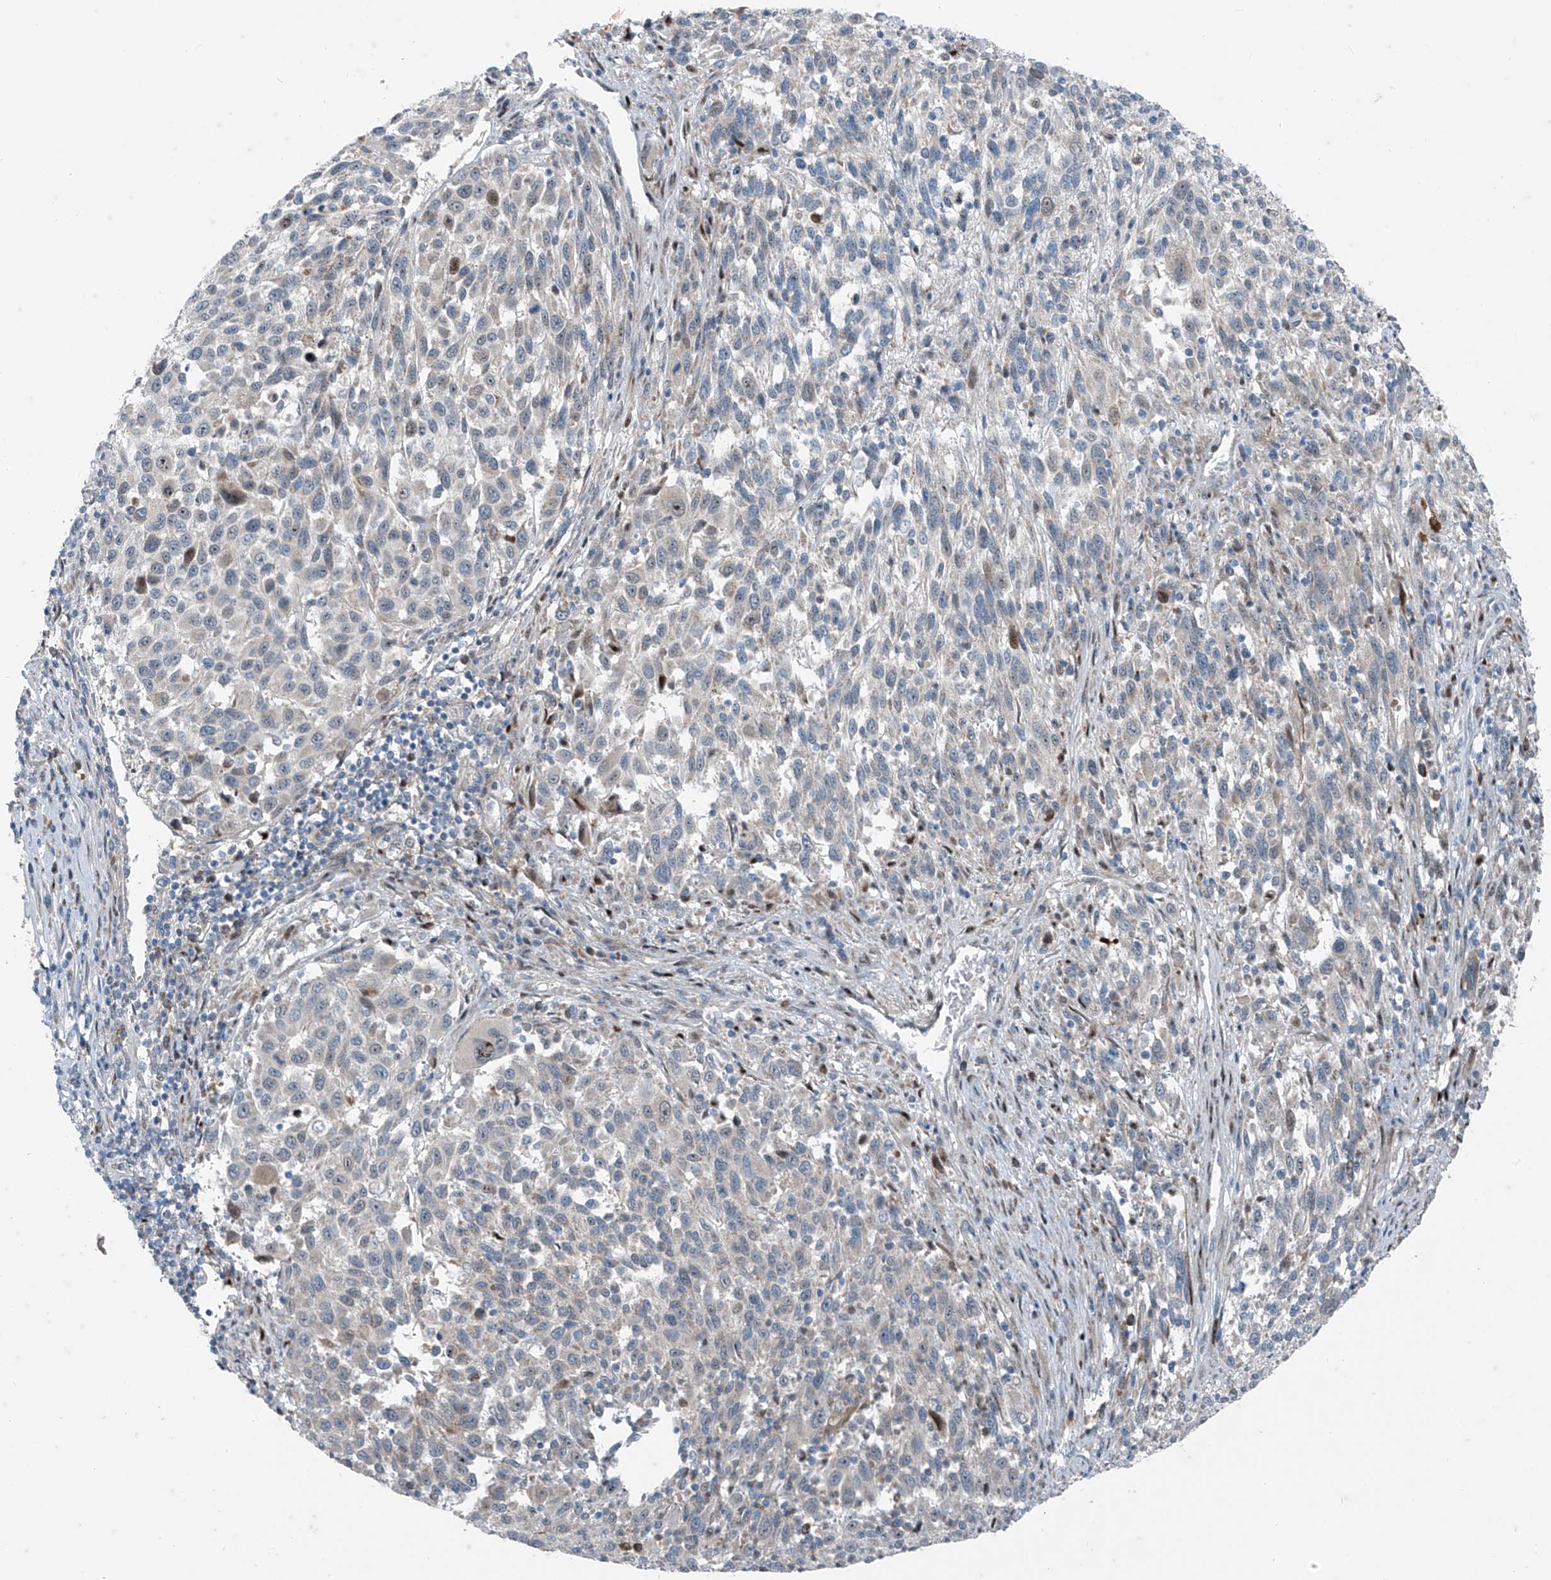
{"staining": {"intensity": "negative", "quantity": "none", "location": "none"}, "tissue": "melanoma", "cell_type": "Tumor cells", "image_type": "cancer", "snomed": [{"axis": "morphology", "description": "Malignant melanoma, Metastatic site"}, {"axis": "topography", "description": "Lymph node"}], "caption": "Immunohistochemistry (IHC) photomicrograph of melanoma stained for a protein (brown), which displays no positivity in tumor cells.", "gene": "PPCS", "patient": {"sex": "male", "age": 61}}